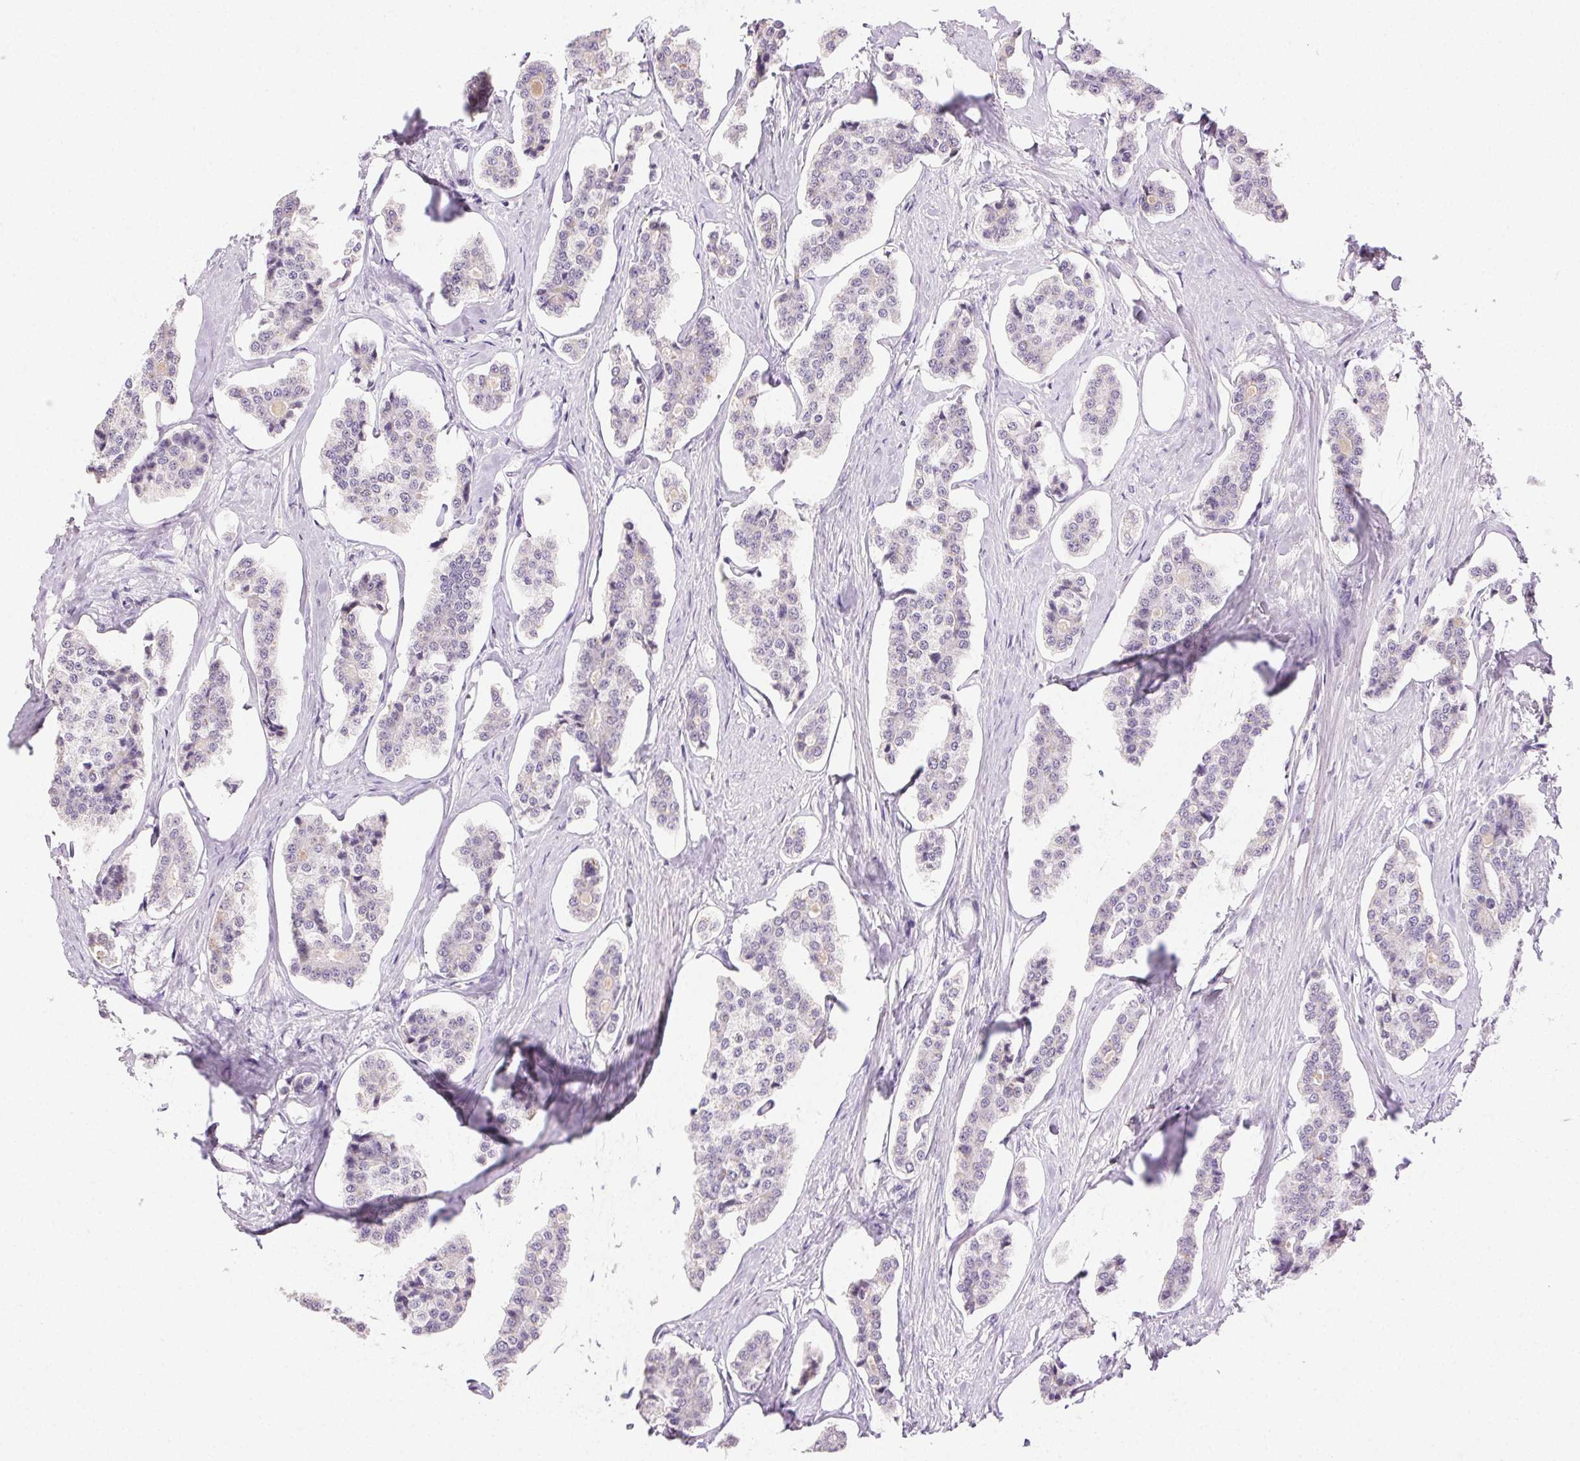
{"staining": {"intensity": "negative", "quantity": "none", "location": "none"}, "tissue": "carcinoid", "cell_type": "Tumor cells", "image_type": "cancer", "snomed": [{"axis": "morphology", "description": "Carcinoid, malignant, NOS"}, {"axis": "topography", "description": "Small intestine"}], "caption": "This is an IHC micrograph of human malignant carcinoid. There is no staining in tumor cells.", "gene": "CLDN10", "patient": {"sex": "female", "age": 65}}